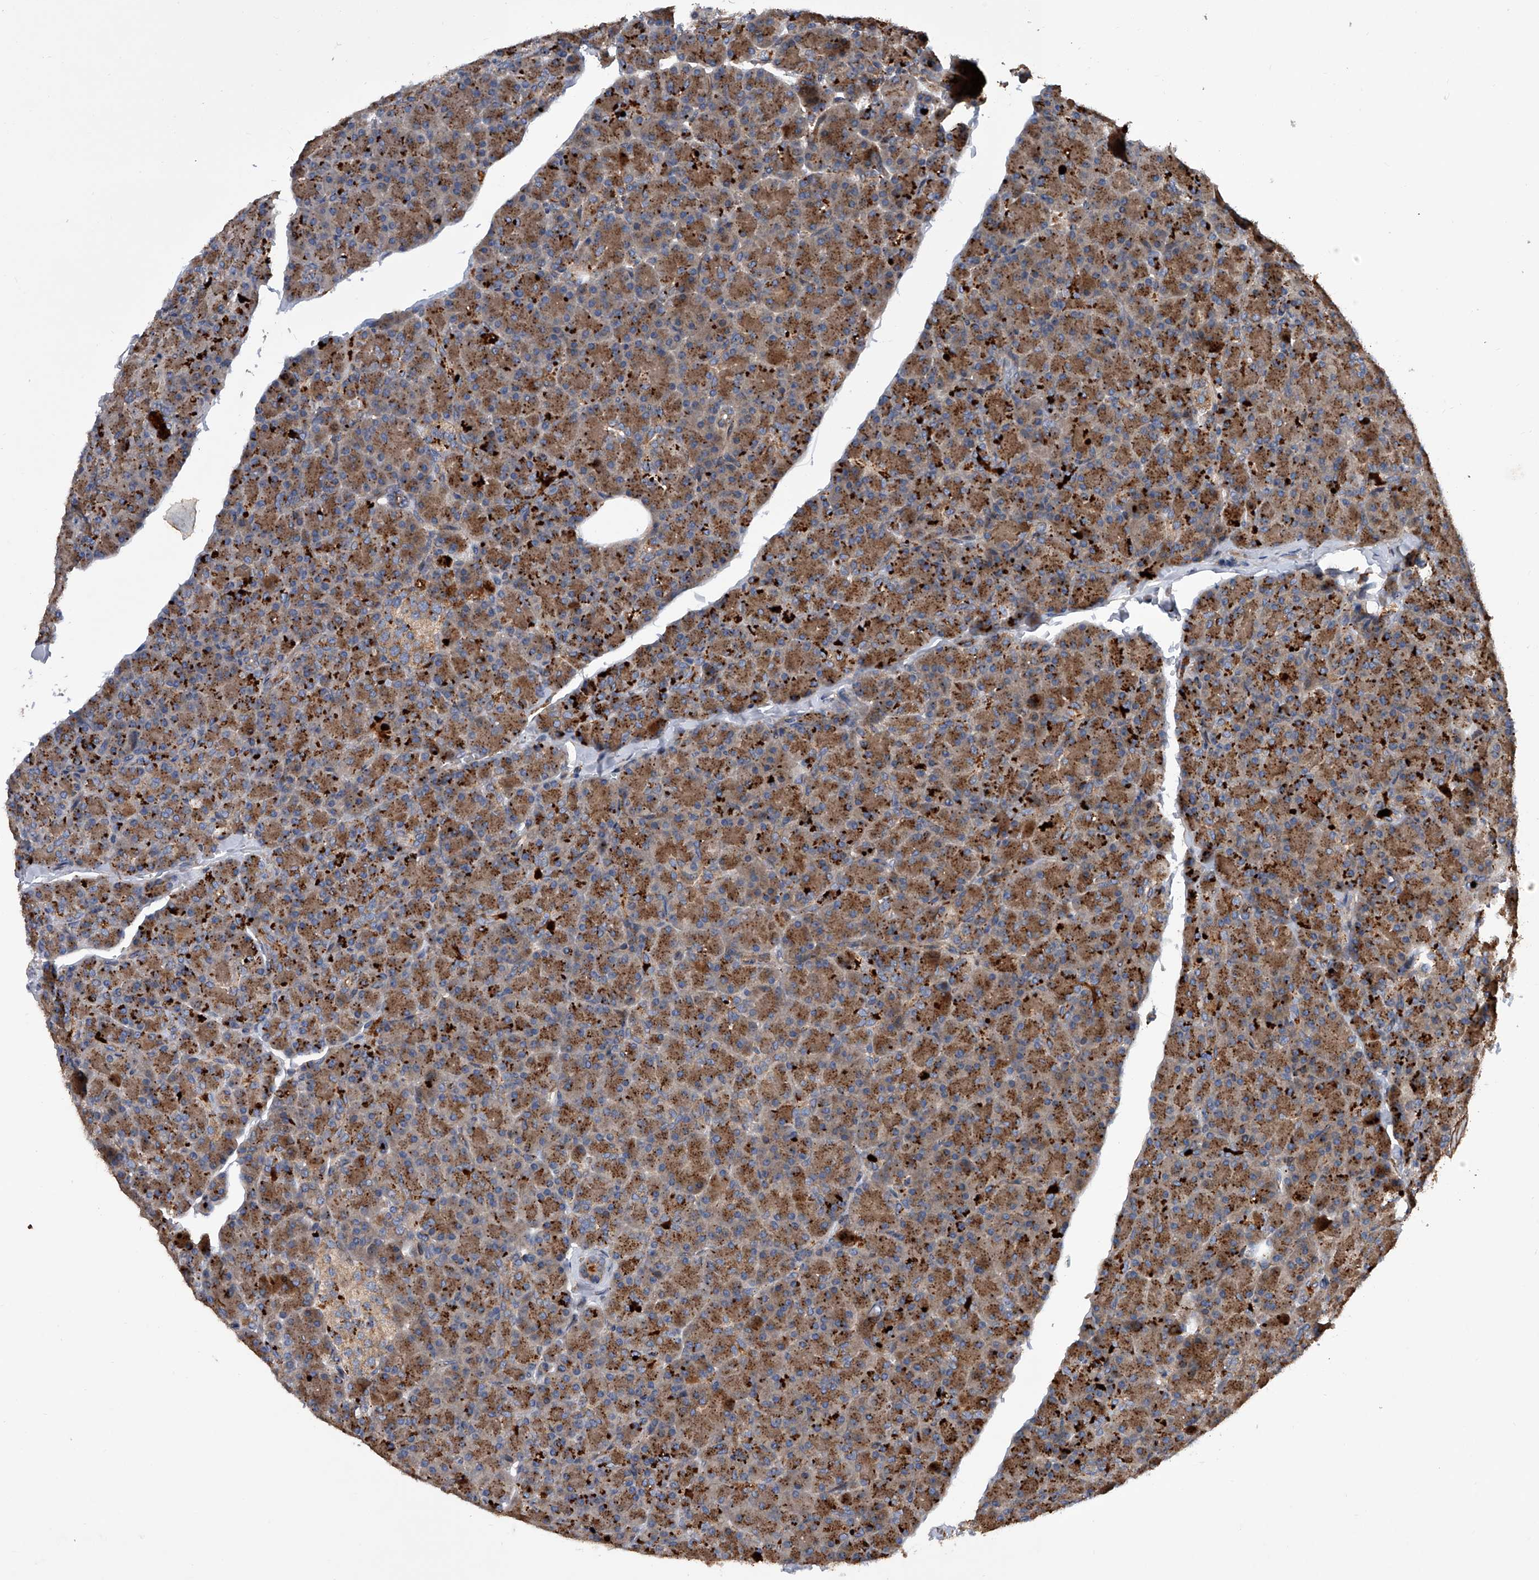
{"staining": {"intensity": "strong", "quantity": ">75%", "location": "cytoplasmic/membranous"}, "tissue": "pancreas", "cell_type": "Exocrine glandular cells", "image_type": "normal", "snomed": [{"axis": "morphology", "description": "Normal tissue, NOS"}, {"axis": "topography", "description": "Pancreas"}], "caption": "This image displays immunohistochemistry (IHC) staining of unremarkable pancreas, with high strong cytoplasmic/membranous positivity in approximately >75% of exocrine glandular cells.", "gene": "USP47", "patient": {"sex": "female", "age": 43}}